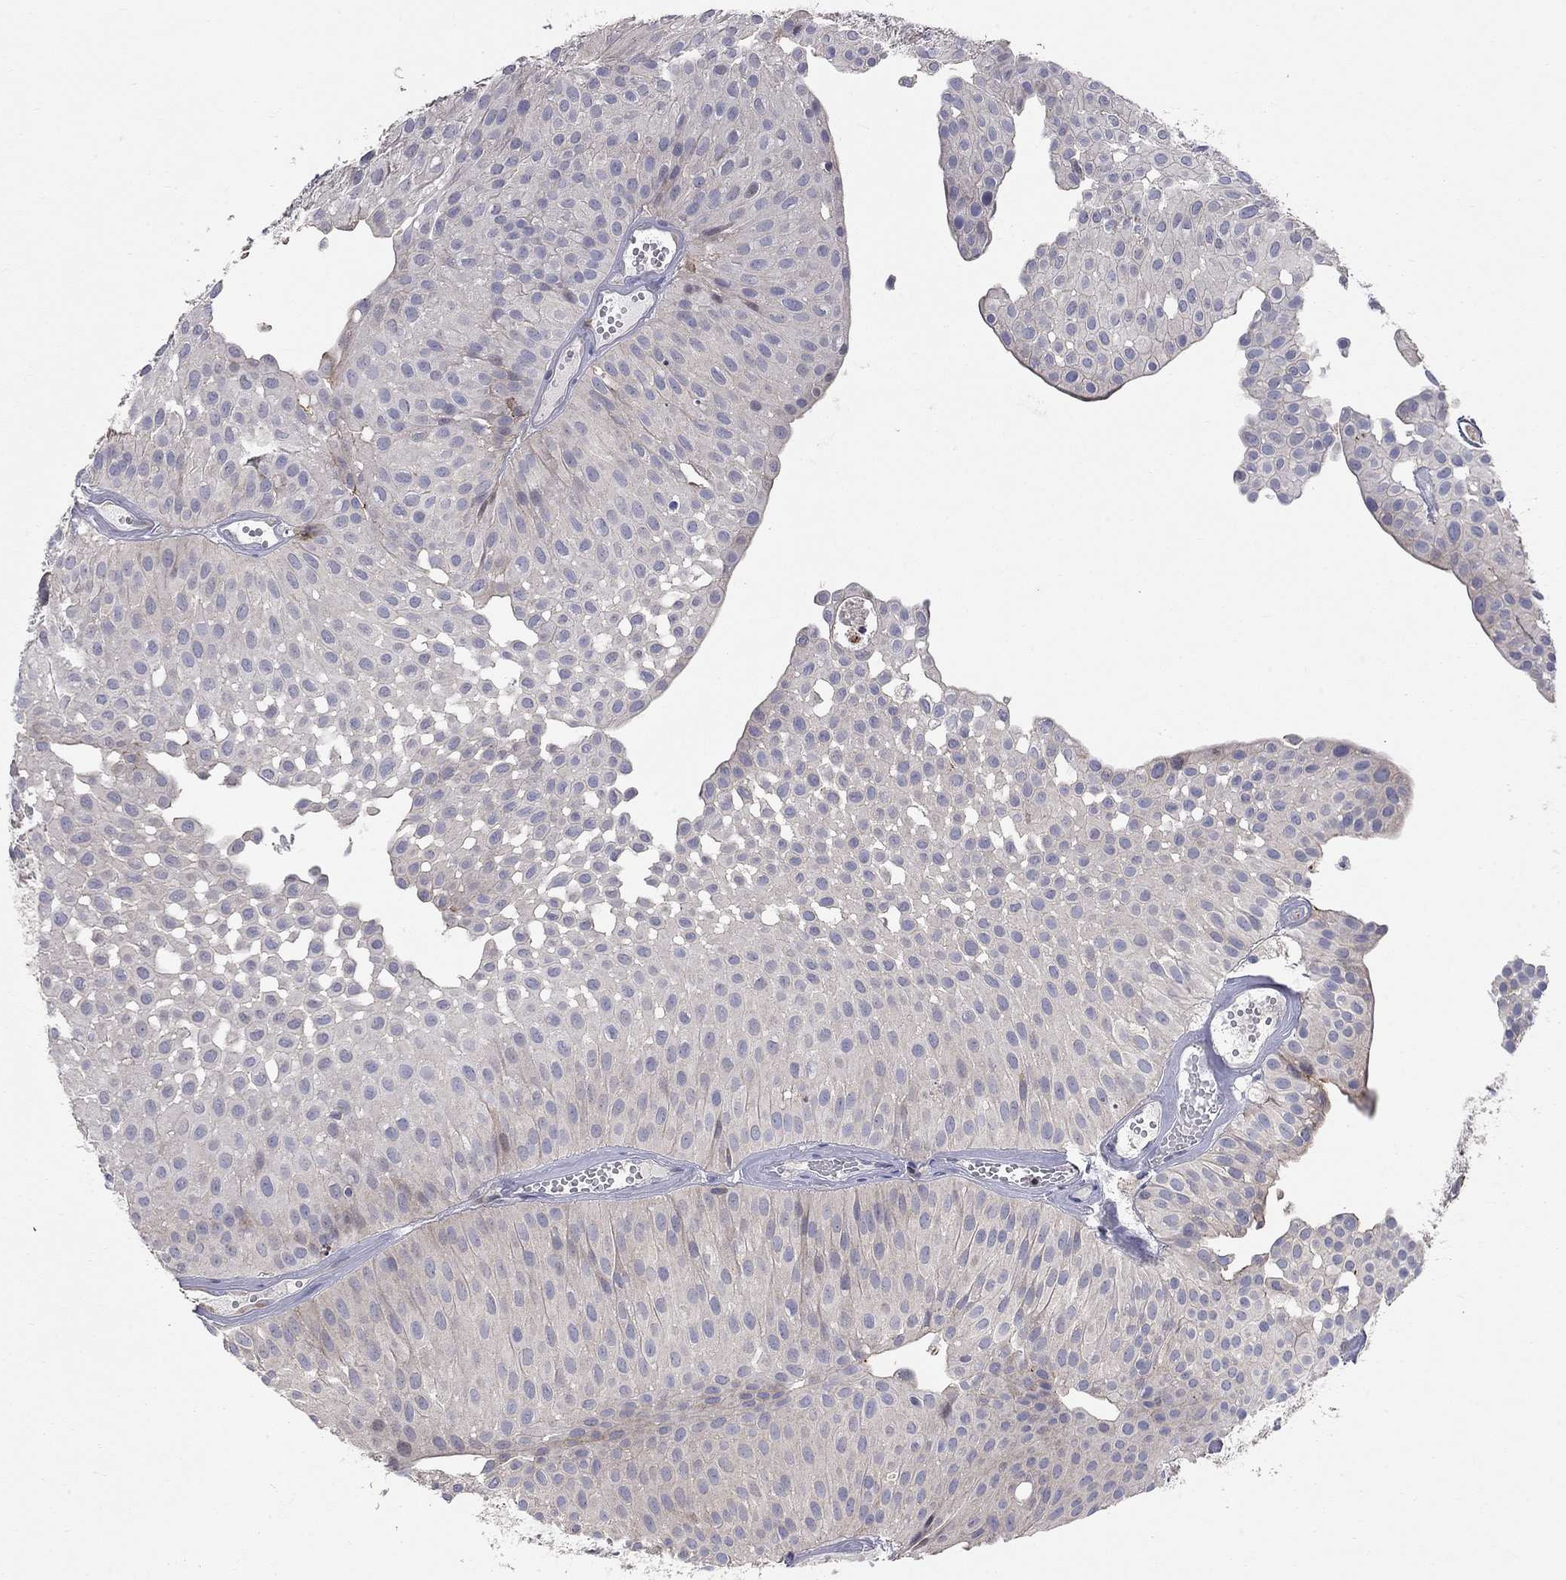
{"staining": {"intensity": "negative", "quantity": "none", "location": "none"}, "tissue": "urothelial cancer", "cell_type": "Tumor cells", "image_type": "cancer", "snomed": [{"axis": "morphology", "description": "Urothelial carcinoma, Low grade"}, {"axis": "topography", "description": "Urinary bladder"}], "caption": "IHC of low-grade urothelial carcinoma reveals no staining in tumor cells.", "gene": "ERN2", "patient": {"sex": "male", "age": 64}}